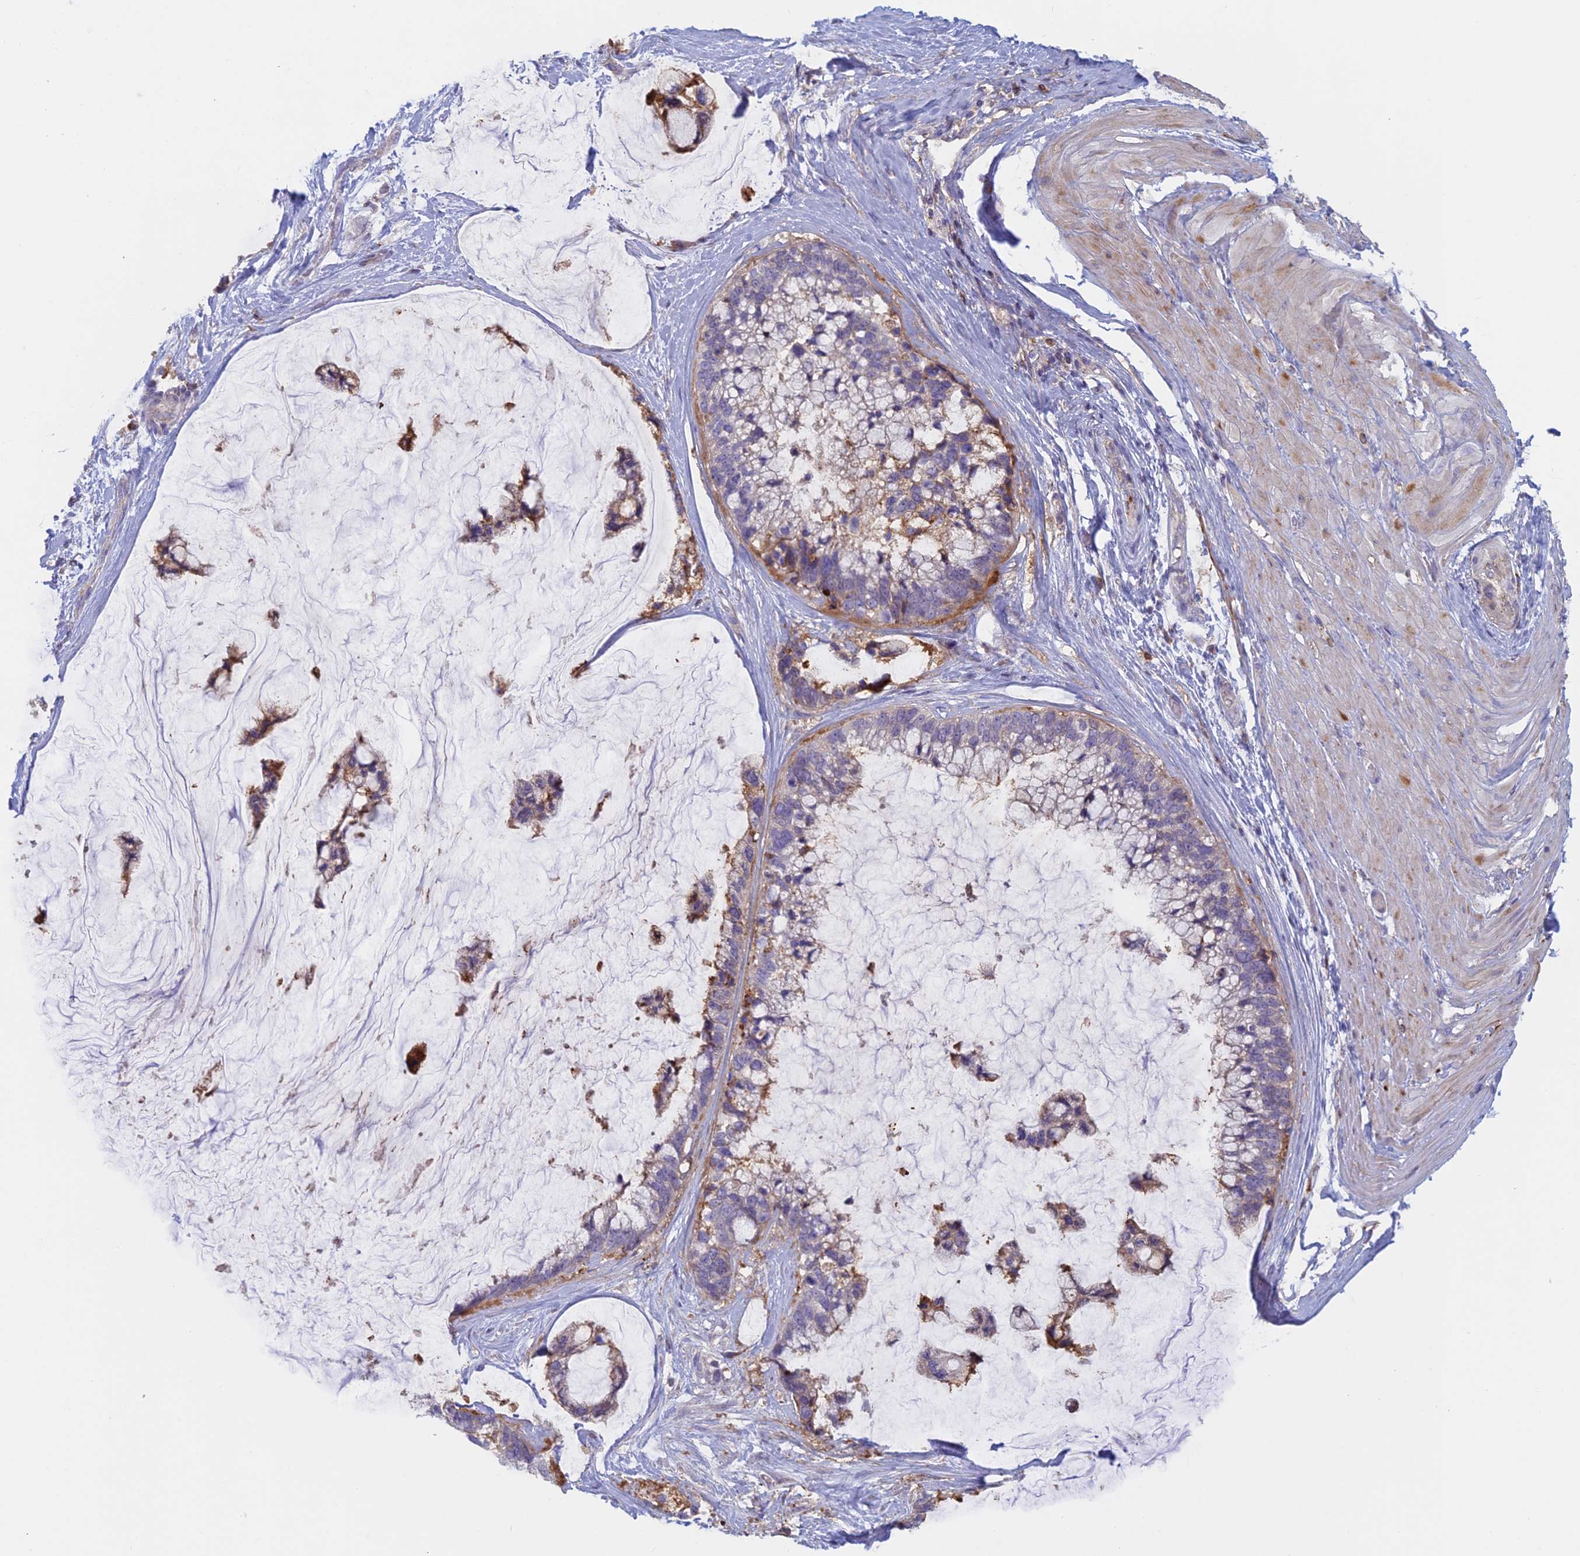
{"staining": {"intensity": "weak", "quantity": "25%-75%", "location": "cytoplasmic/membranous"}, "tissue": "ovarian cancer", "cell_type": "Tumor cells", "image_type": "cancer", "snomed": [{"axis": "morphology", "description": "Cystadenocarcinoma, mucinous, NOS"}, {"axis": "topography", "description": "Ovary"}], "caption": "This micrograph demonstrates immunohistochemistry (IHC) staining of human ovarian cancer, with low weak cytoplasmic/membranous positivity in approximately 25%-75% of tumor cells.", "gene": "IFTAP", "patient": {"sex": "female", "age": 39}}